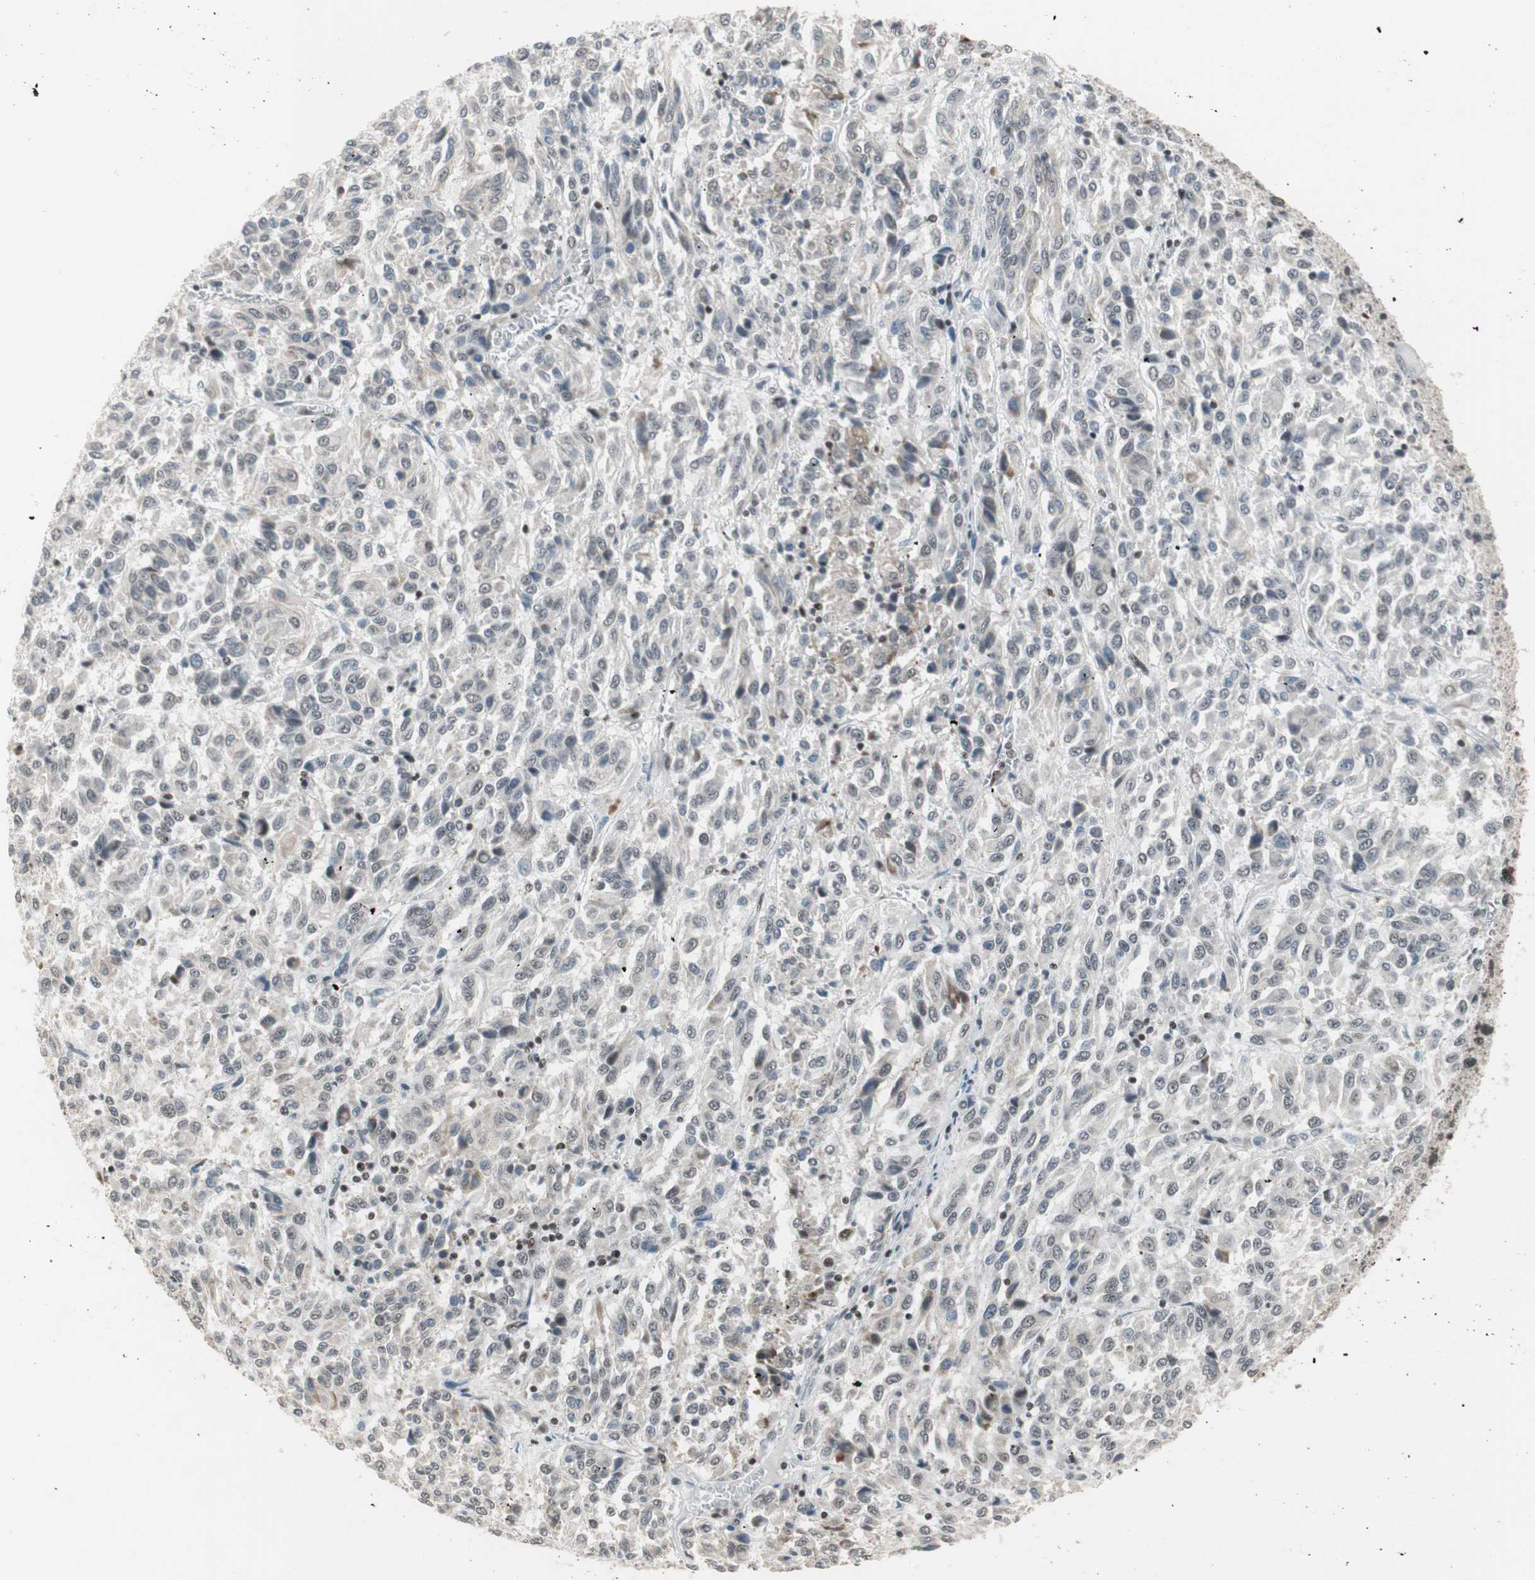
{"staining": {"intensity": "negative", "quantity": "none", "location": "none"}, "tissue": "melanoma", "cell_type": "Tumor cells", "image_type": "cancer", "snomed": [{"axis": "morphology", "description": "Malignant melanoma, Metastatic site"}, {"axis": "topography", "description": "Lung"}], "caption": "Image shows no protein staining in tumor cells of malignant melanoma (metastatic site) tissue.", "gene": "RTF1", "patient": {"sex": "male", "age": 64}}